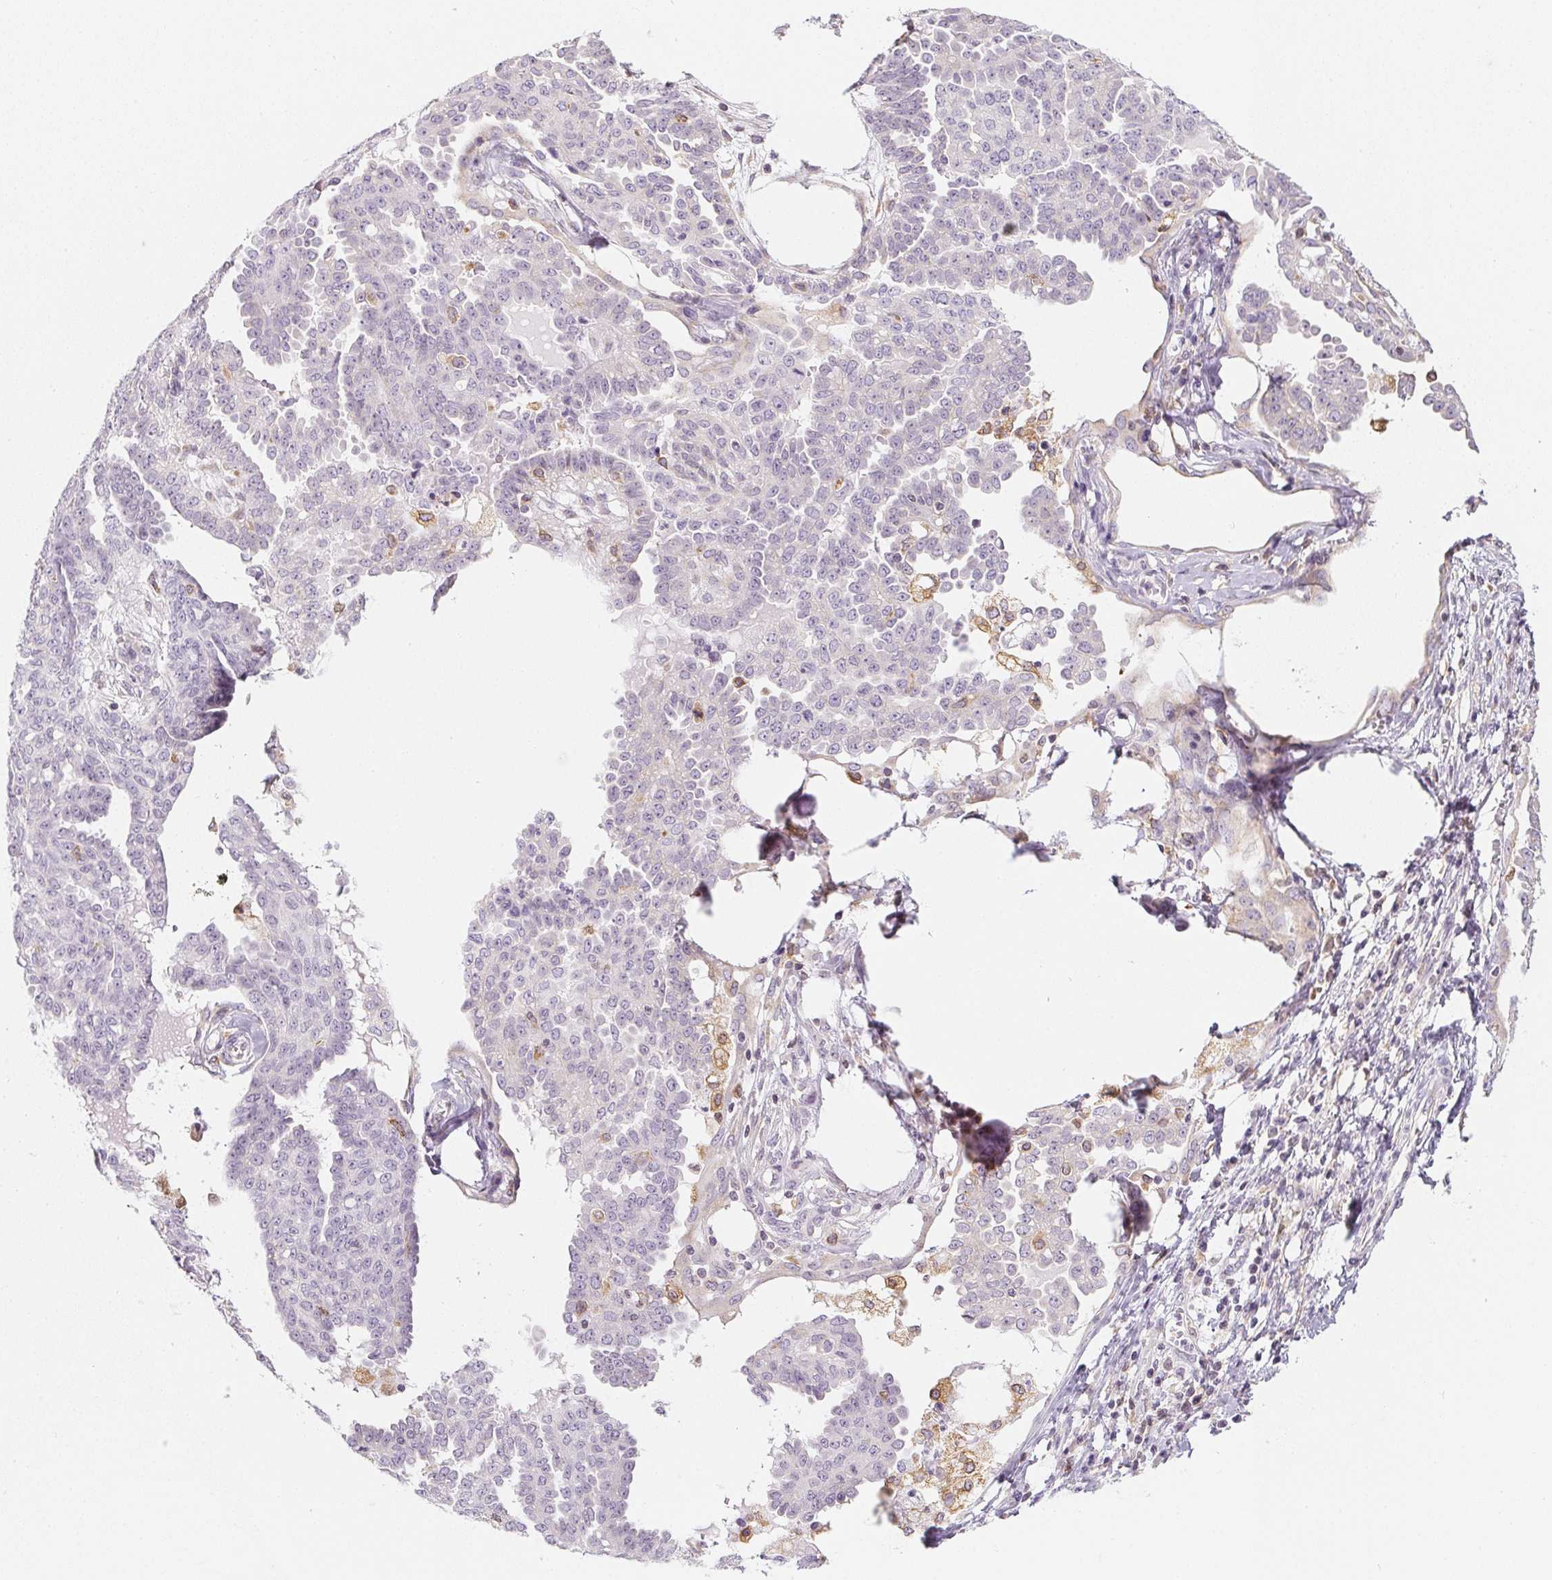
{"staining": {"intensity": "negative", "quantity": "none", "location": "none"}, "tissue": "ovarian cancer", "cell_type": "Tumor cells", "image_type": "cancer", "snomed": [{"axis": "morphology", "description": "Cystadenocarcinoma, serous, NOS"}, {"axis": "topography", "description": "Ovary"}], "caption": "There is no significant staining in tumor cells of ovarian serous cystadenocarcinoma. (Brightfield microscopy of DAB immunohistochemistry (IHC) at high magnification).", "gene": "SOAT1", "patient": {"sex": "female", "age": 71}}